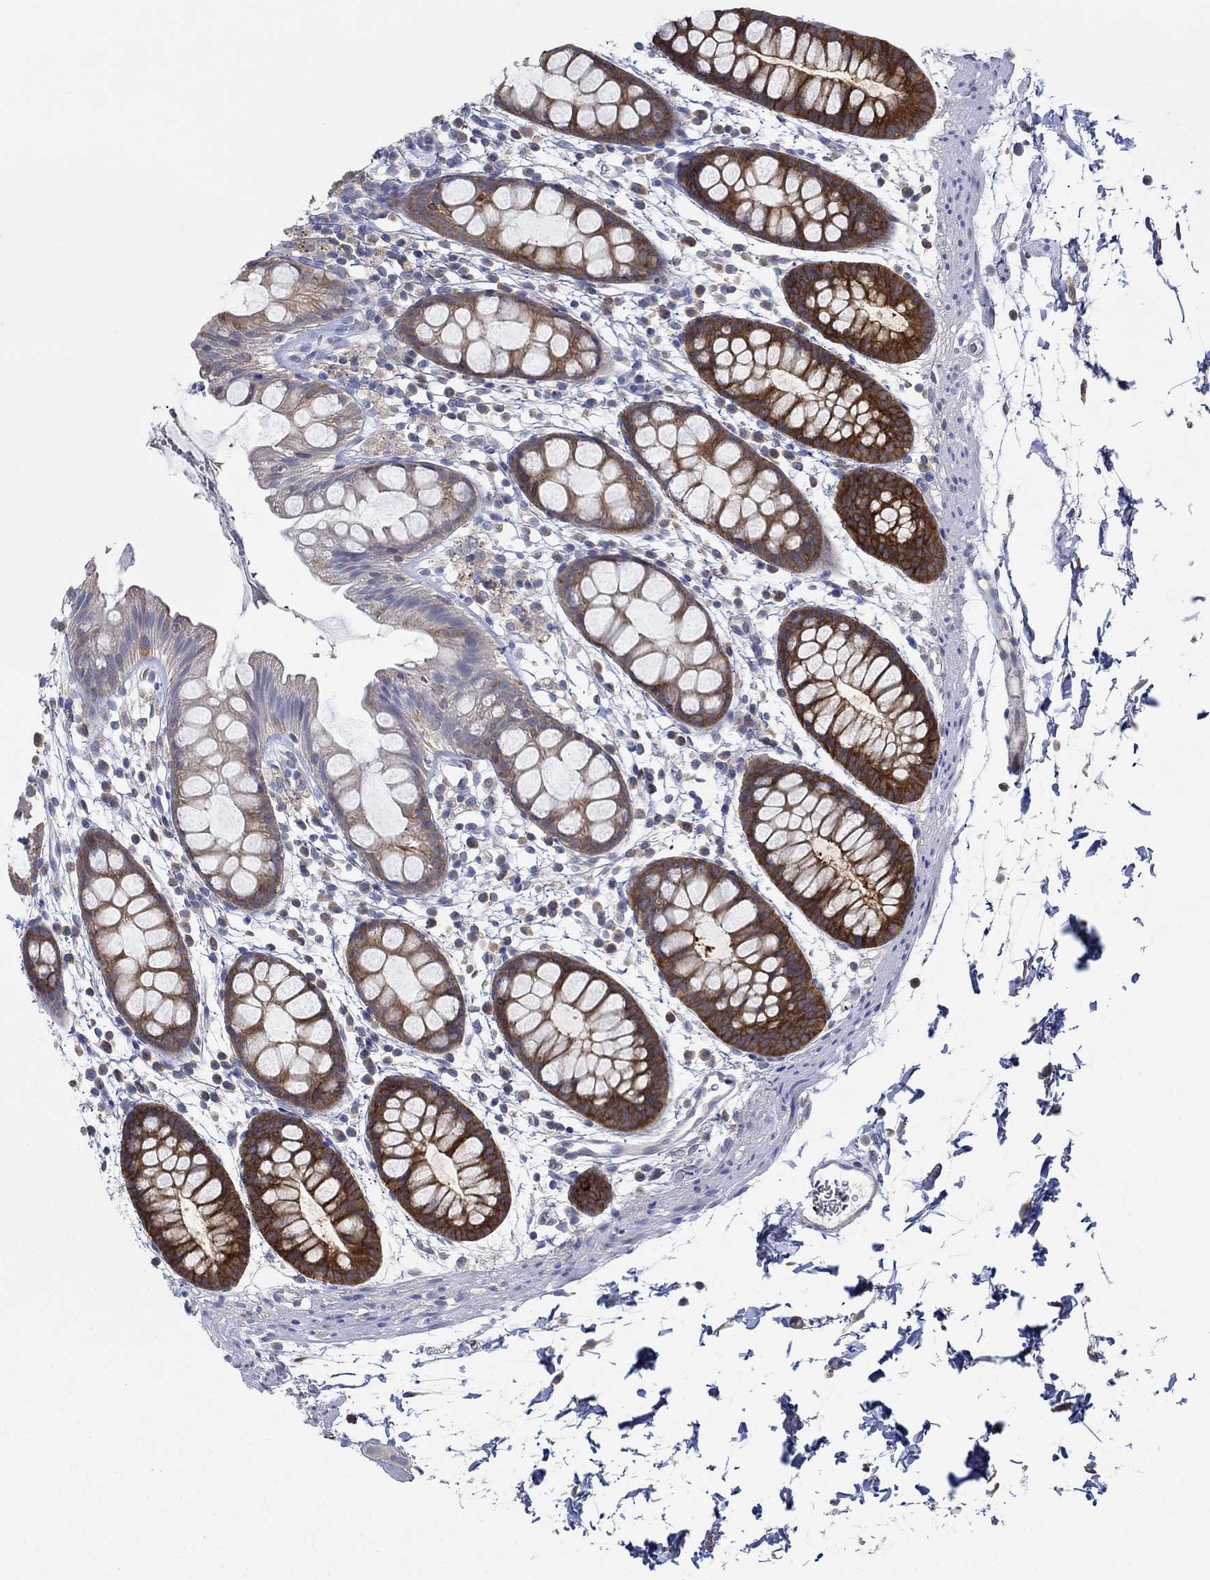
{"staining": {"intensity": "strong", "quantity": "<25%", "location": "cytoplasmic/membranous"}, "tissue": "rectum", "cell_type": "Glandular cells", "image_type": "normal", "snomed": [{"axis": "morphology", "description": "Normal tissue, NOS"}, {"axis": "topography", "description": "Rectum"}], "caption": "IHC of normal rectum displays medium levels of strong cytoplasmic/membranous positivity in approximately <25% of glandular cells.", "gene": "SLC27A3", "patient": {"sex": "male", "age": 57}}